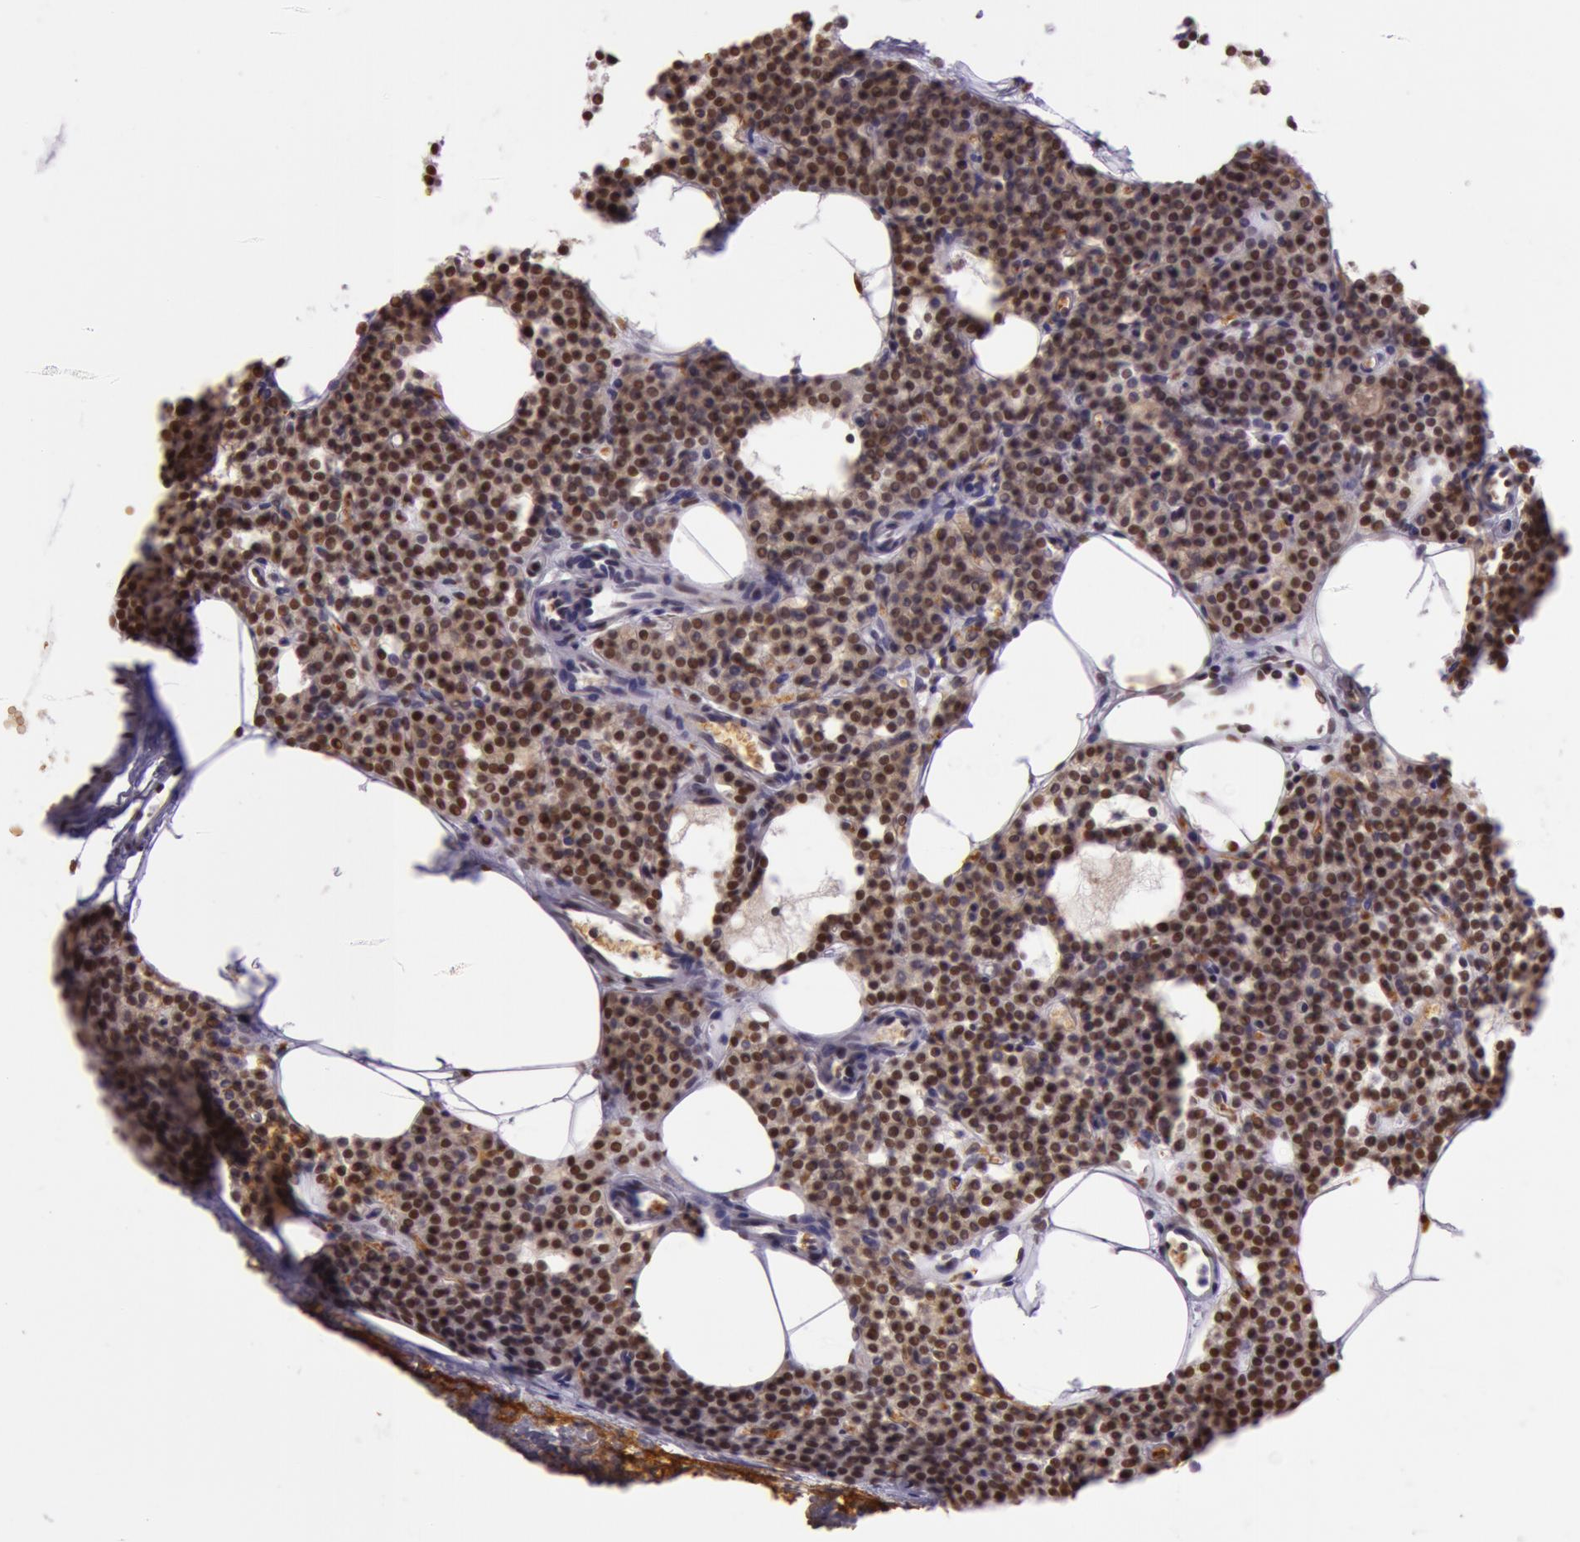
{"staining": {"intensity": "strong", "quantity": ">75%", "location": "nuclear"}, "tissue": "parathyroid gland", "cell_type": "Glandular cells", "image_type": "normal", "snomed": [{"axis": "morphology", "description": "Normal tissue, NOS"}, {"axis": "topography", "description": "Parathyroid gland"}], "caption": "Immunohistochemical staining of unremarkable parathyroid gland demonstrates strong nuclear protein staining in approximately >75% of glandular cells. The staining is performed using DAB (3,3'-diaminobenzidine) brown chromogen to label protein expression. The nuclei are counter-stained blue using hematoxylin.", "gene": "NBN", "patient": {"sex": "male", "age": 24}}